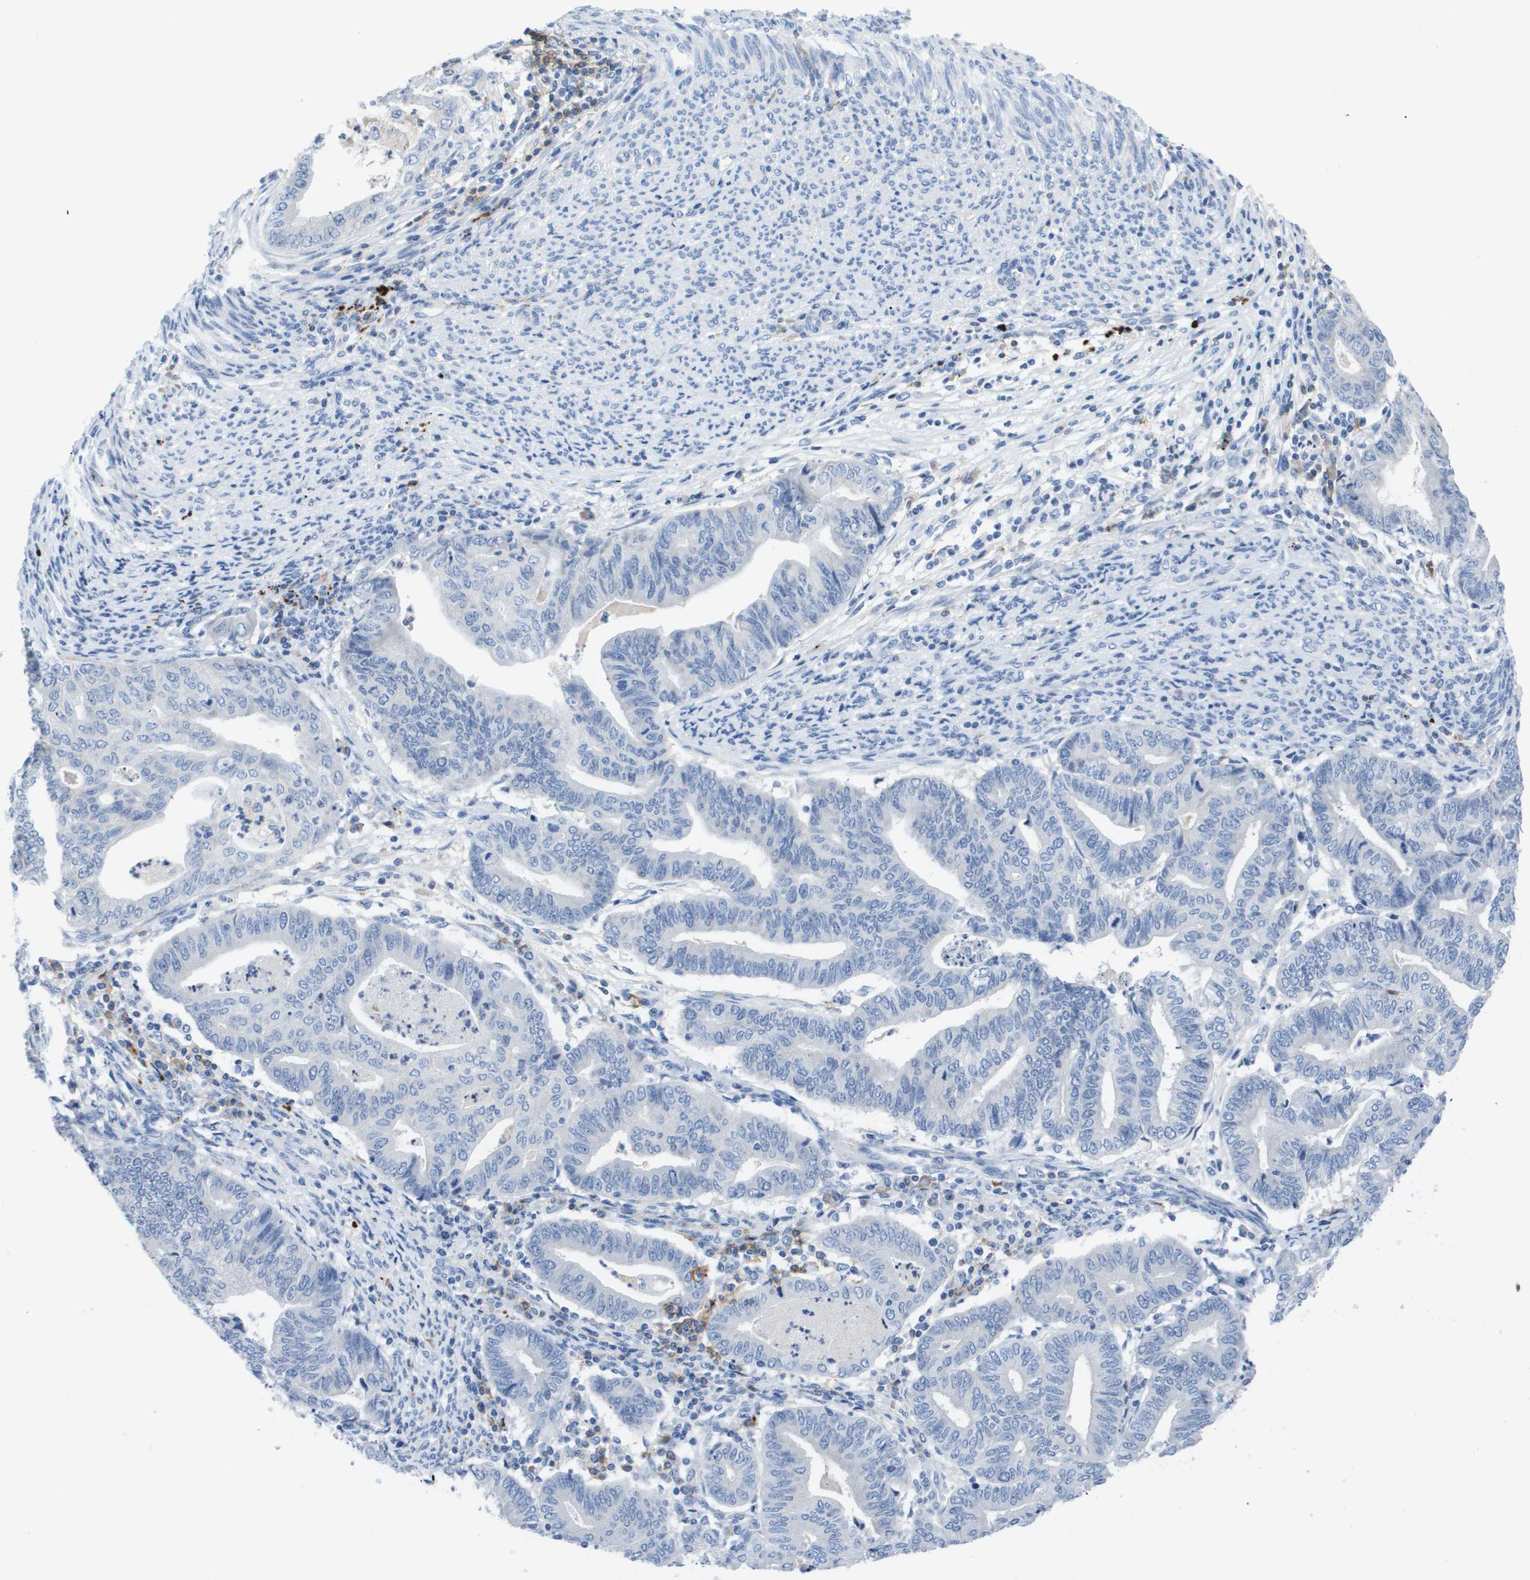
{"staining": {"intensity": "negative", "quantity": "none", "location": "none"}, "tissue": "endometrial cancer", "cell_type": "Tumor cells", "image_type": "cancer", "snomed": [{"axis": "morphology", "description": "Adenocarcinoma, NOS"}, {"axis": "topography", "description": "Endometrium"}], "caption": "A high-resolution histopathology image shows immunohistochemistry (IHC) staining of endometrial cancer, which reveals no significant expression in tumor cells.", "gene": "MS4A1", "patient": {"sex": "female", "age": 79}}